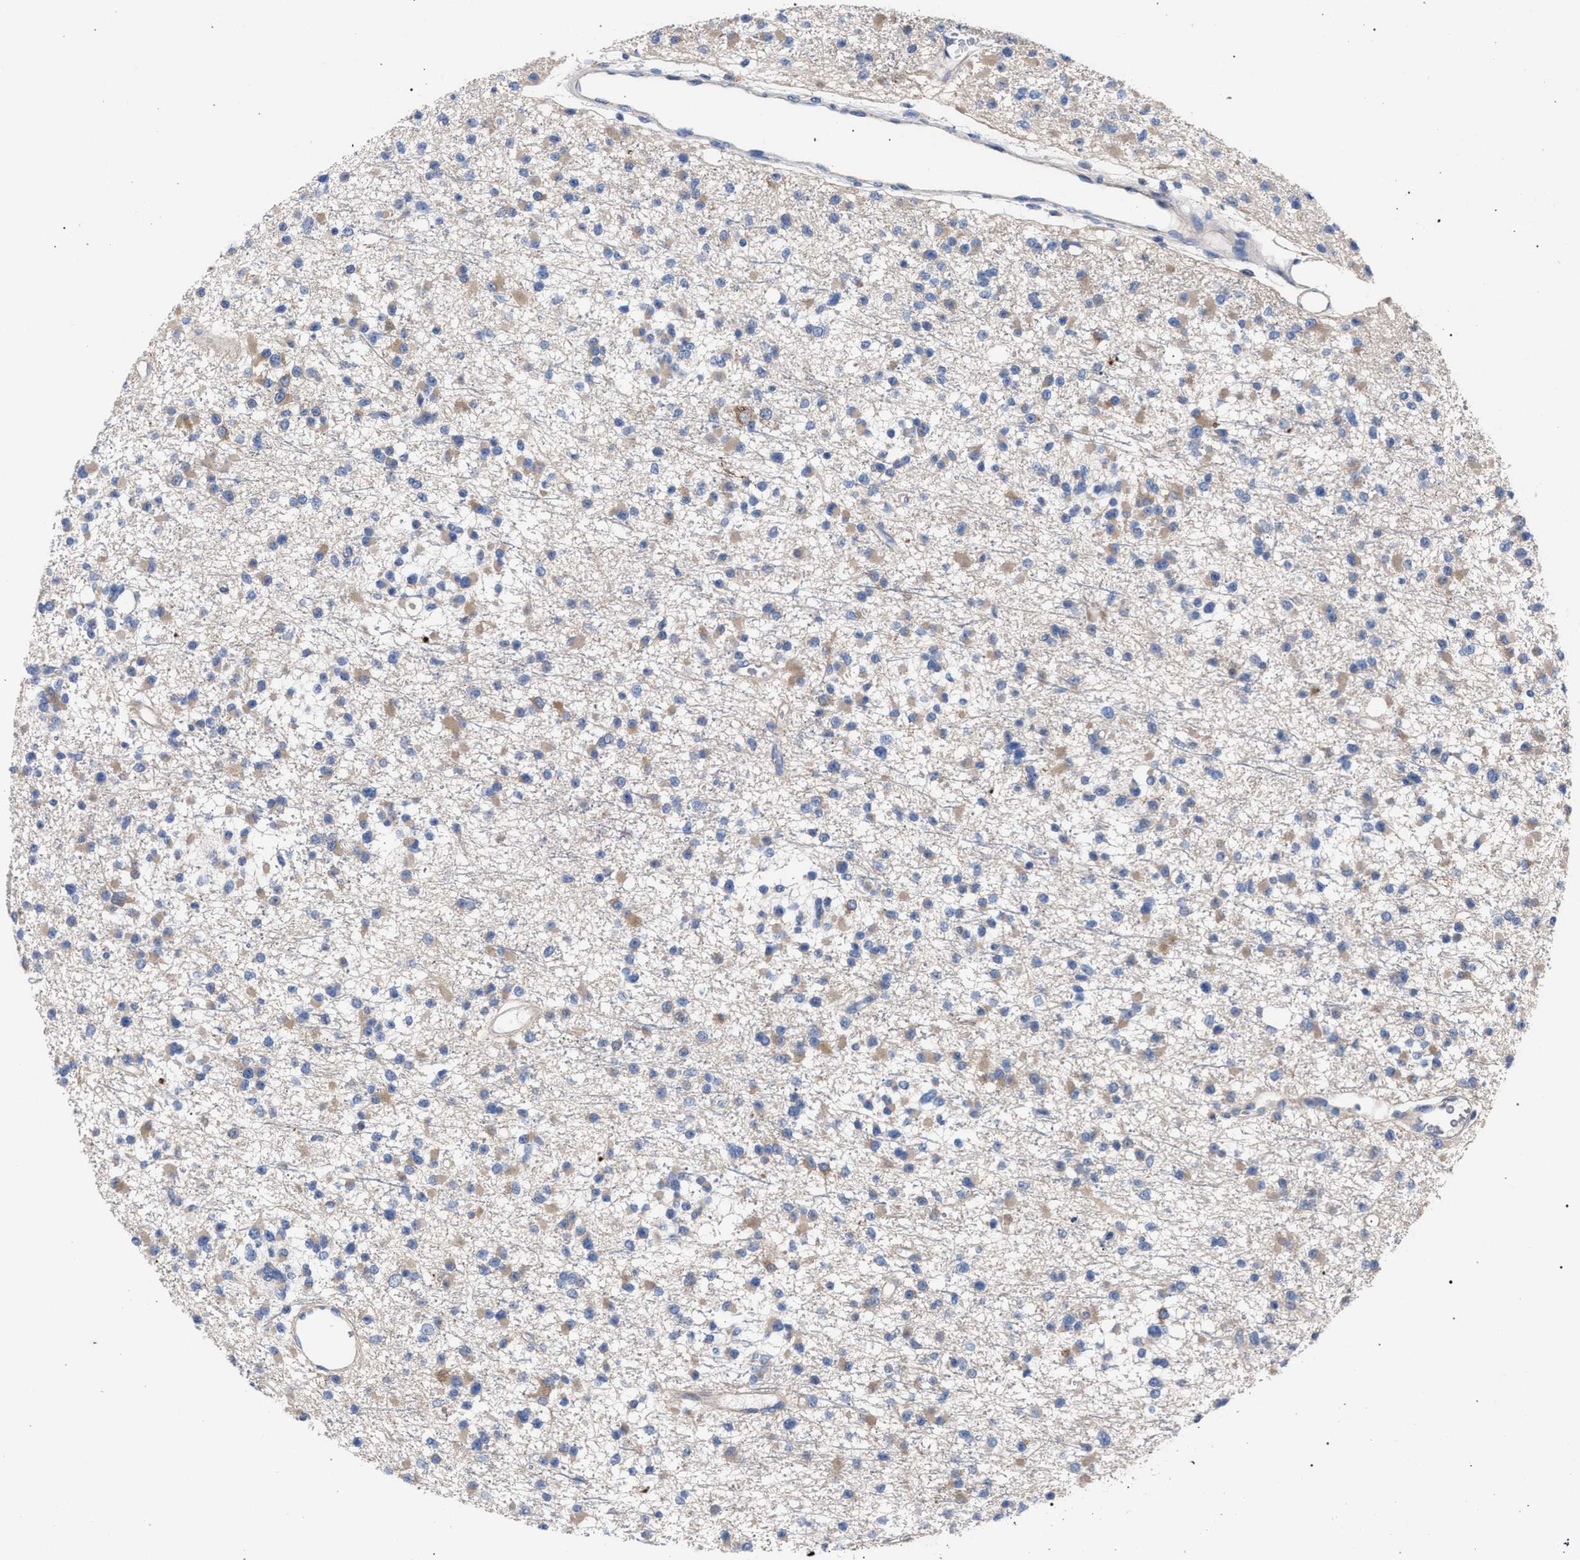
{"staining": {"intensity": "weak", "quantity": "25%-75%", "location": "cytoplasmic/membranous"}, "tissue": "glioma", "cell_type": "Tumor cells", "image_type": "cancer", "snomed": [{"axis": "morphology", "description": "Glioma, malignant, Low grade"}, {"axis": "topography", "description": "Brain"}], "caption": "Immunohistochemistry (IHC) (DAB) staining of human malignant glioma (low-grade) reveals weak cytoplasmic/membranous protein expression in about 25%-75% of tumor cells. (DAB (3,3'-diaminobenzidine) IHC, brown staining for protein, blue staining for nuclei).", "gene": "GMPR", "patient": {"sex": "female", "age": 22}}